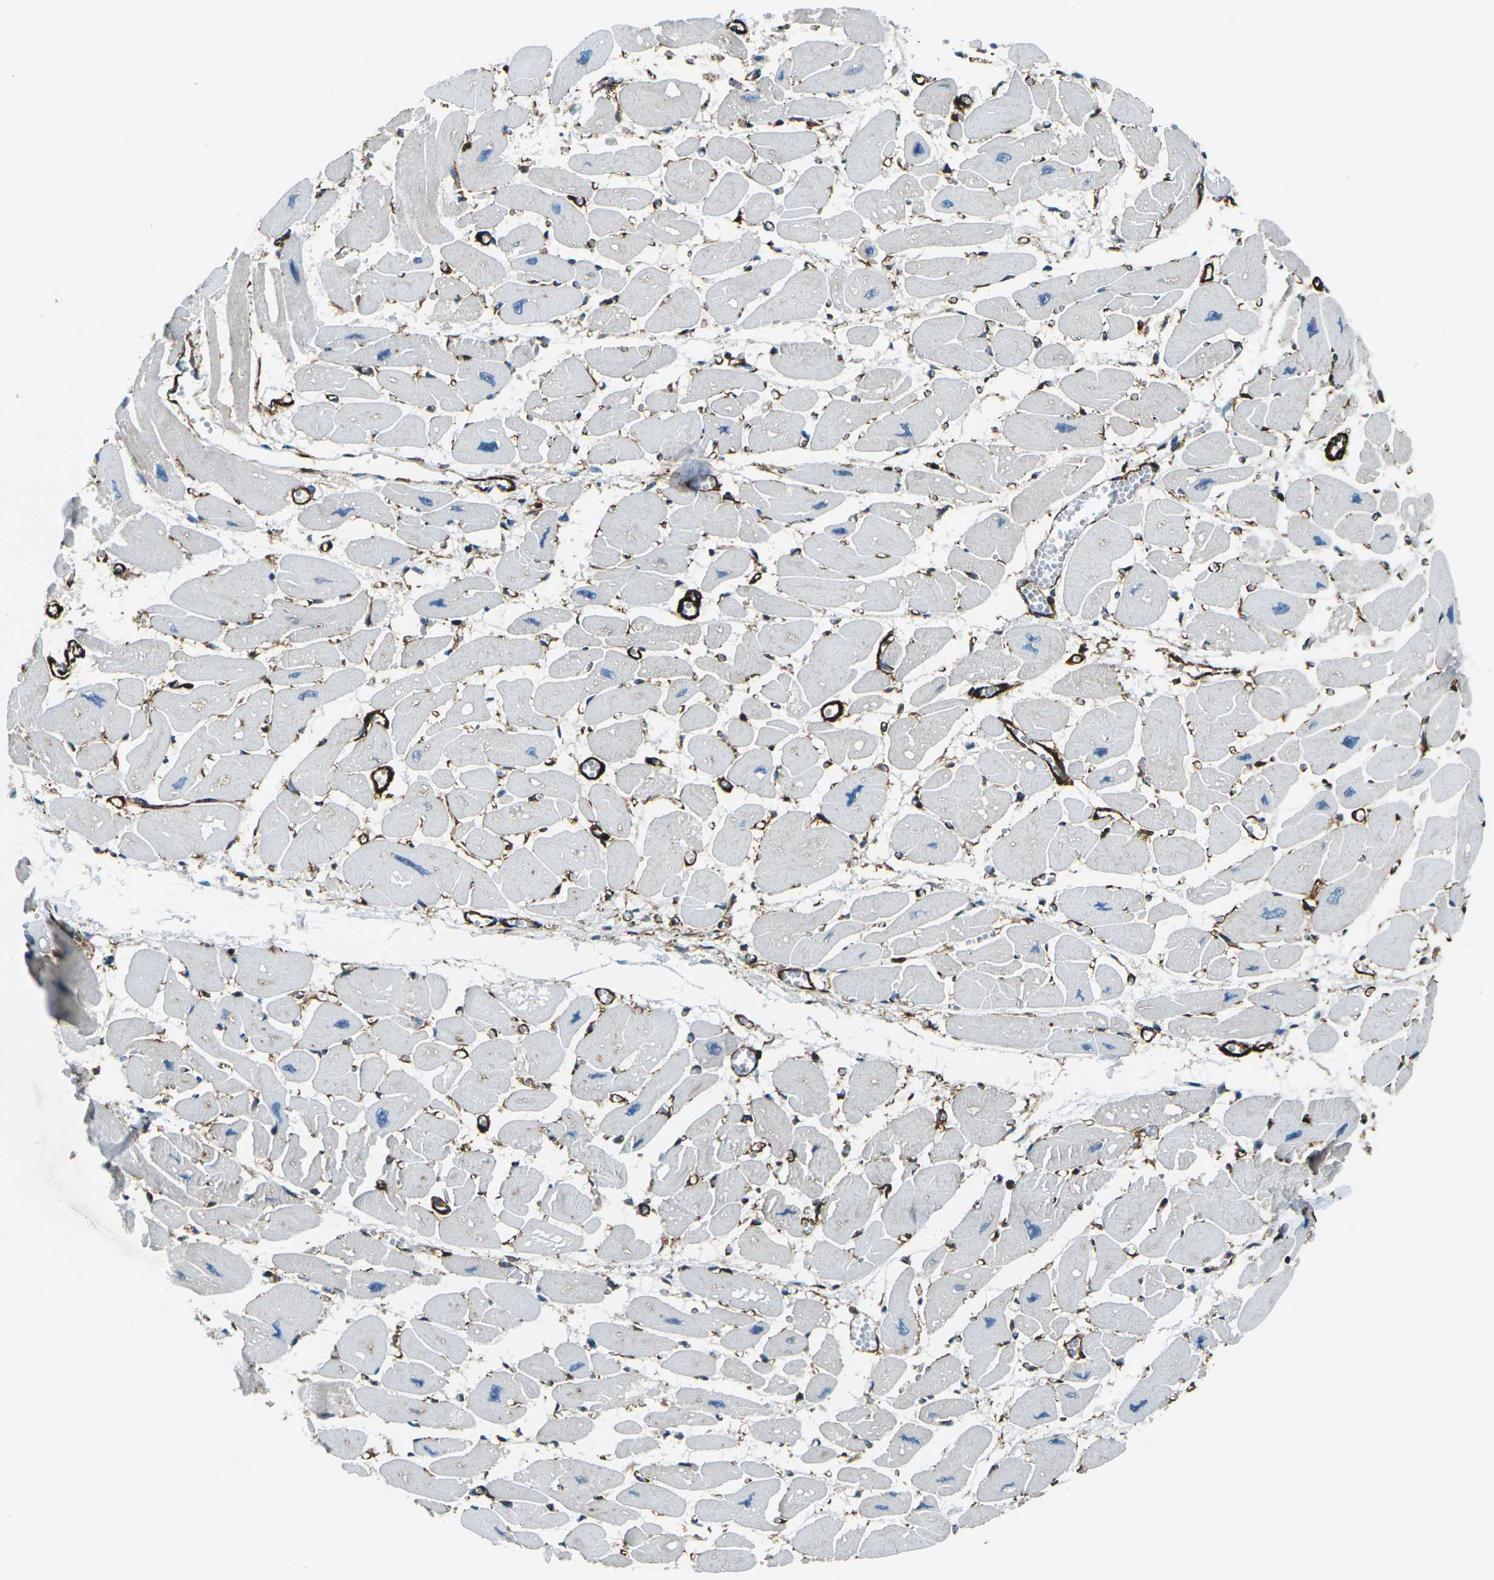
{"staining": {"intensity": "negative", "quantity": "none", "location": "none"}, "tissue": "heart muscle", "cell_type": "Cardiomyocytes", "image_type": "normal", "snomed": [{"axis": "morphology", "description": "Normal tissue, NOS"}, {"axis": "topography", "description": "Heart"}], "caption": "Cardiomyocytes show no significant expression in unremarkable heart muscle. (Brightfield microscopy of DAB IHC at high magnification).", "gene": "GRAMD1C", "patient": {"sex": "female", "age": 54}}